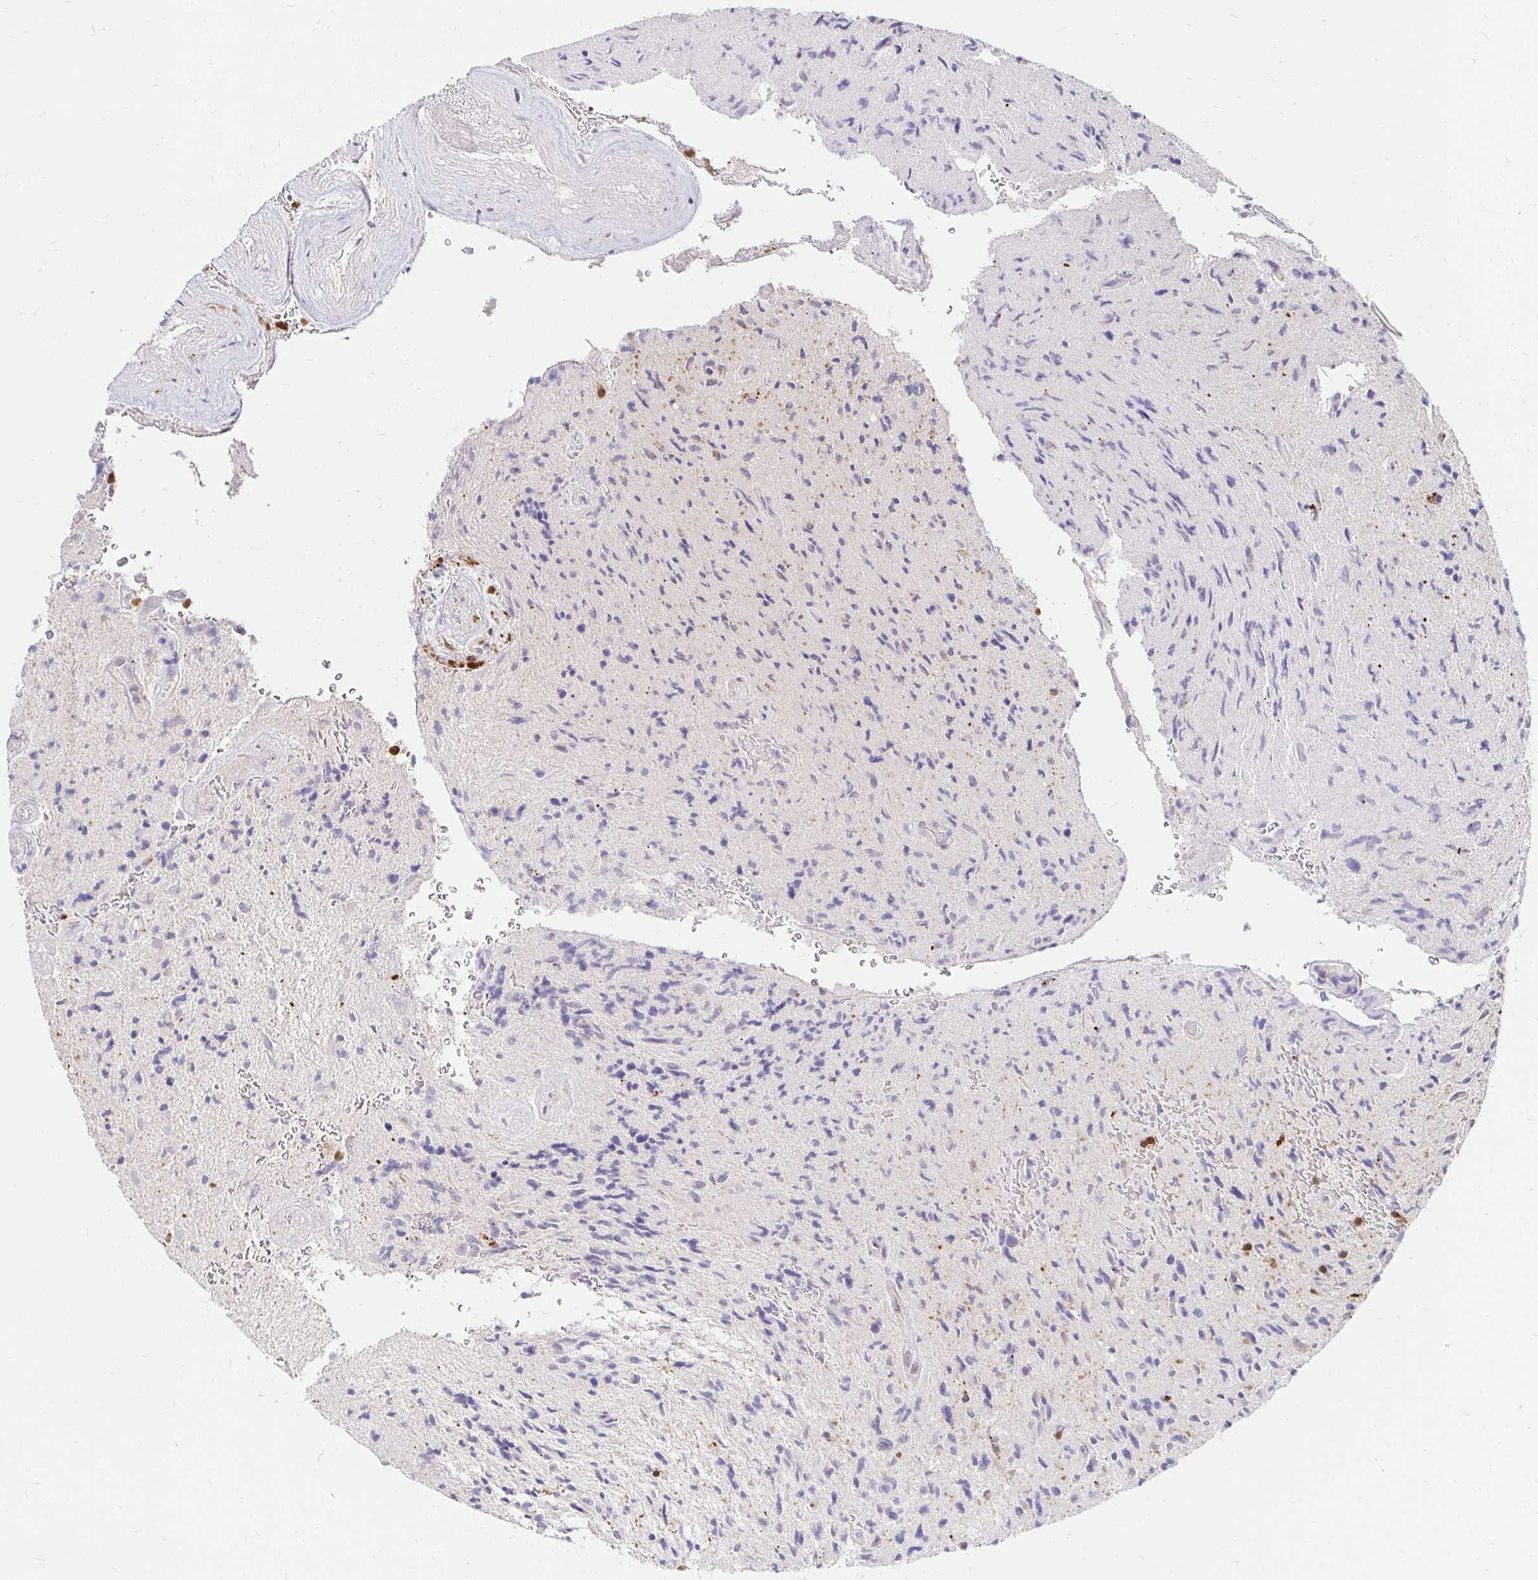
{"staining": {"intensity": "negative", "quantity": "none", "location": "none"}, "tissue": "glioma", "cell_type": "Tumor cells", "image_type": "cancer", "snomed": [{"axis": "morphology", "description": "Glioma, malignant, High grade"}, {"axis": "topography", "description": "Brain"}], "caption": "Immunohistochemical staining of human malignant high-grade glioma demonstrates no significant staining in tumor cells. (DAB (3,3'-diaminobenzidine) IHC, high magnification).", "gene": "PYCARD", "patient": {"sex": "male", "age": 54}}